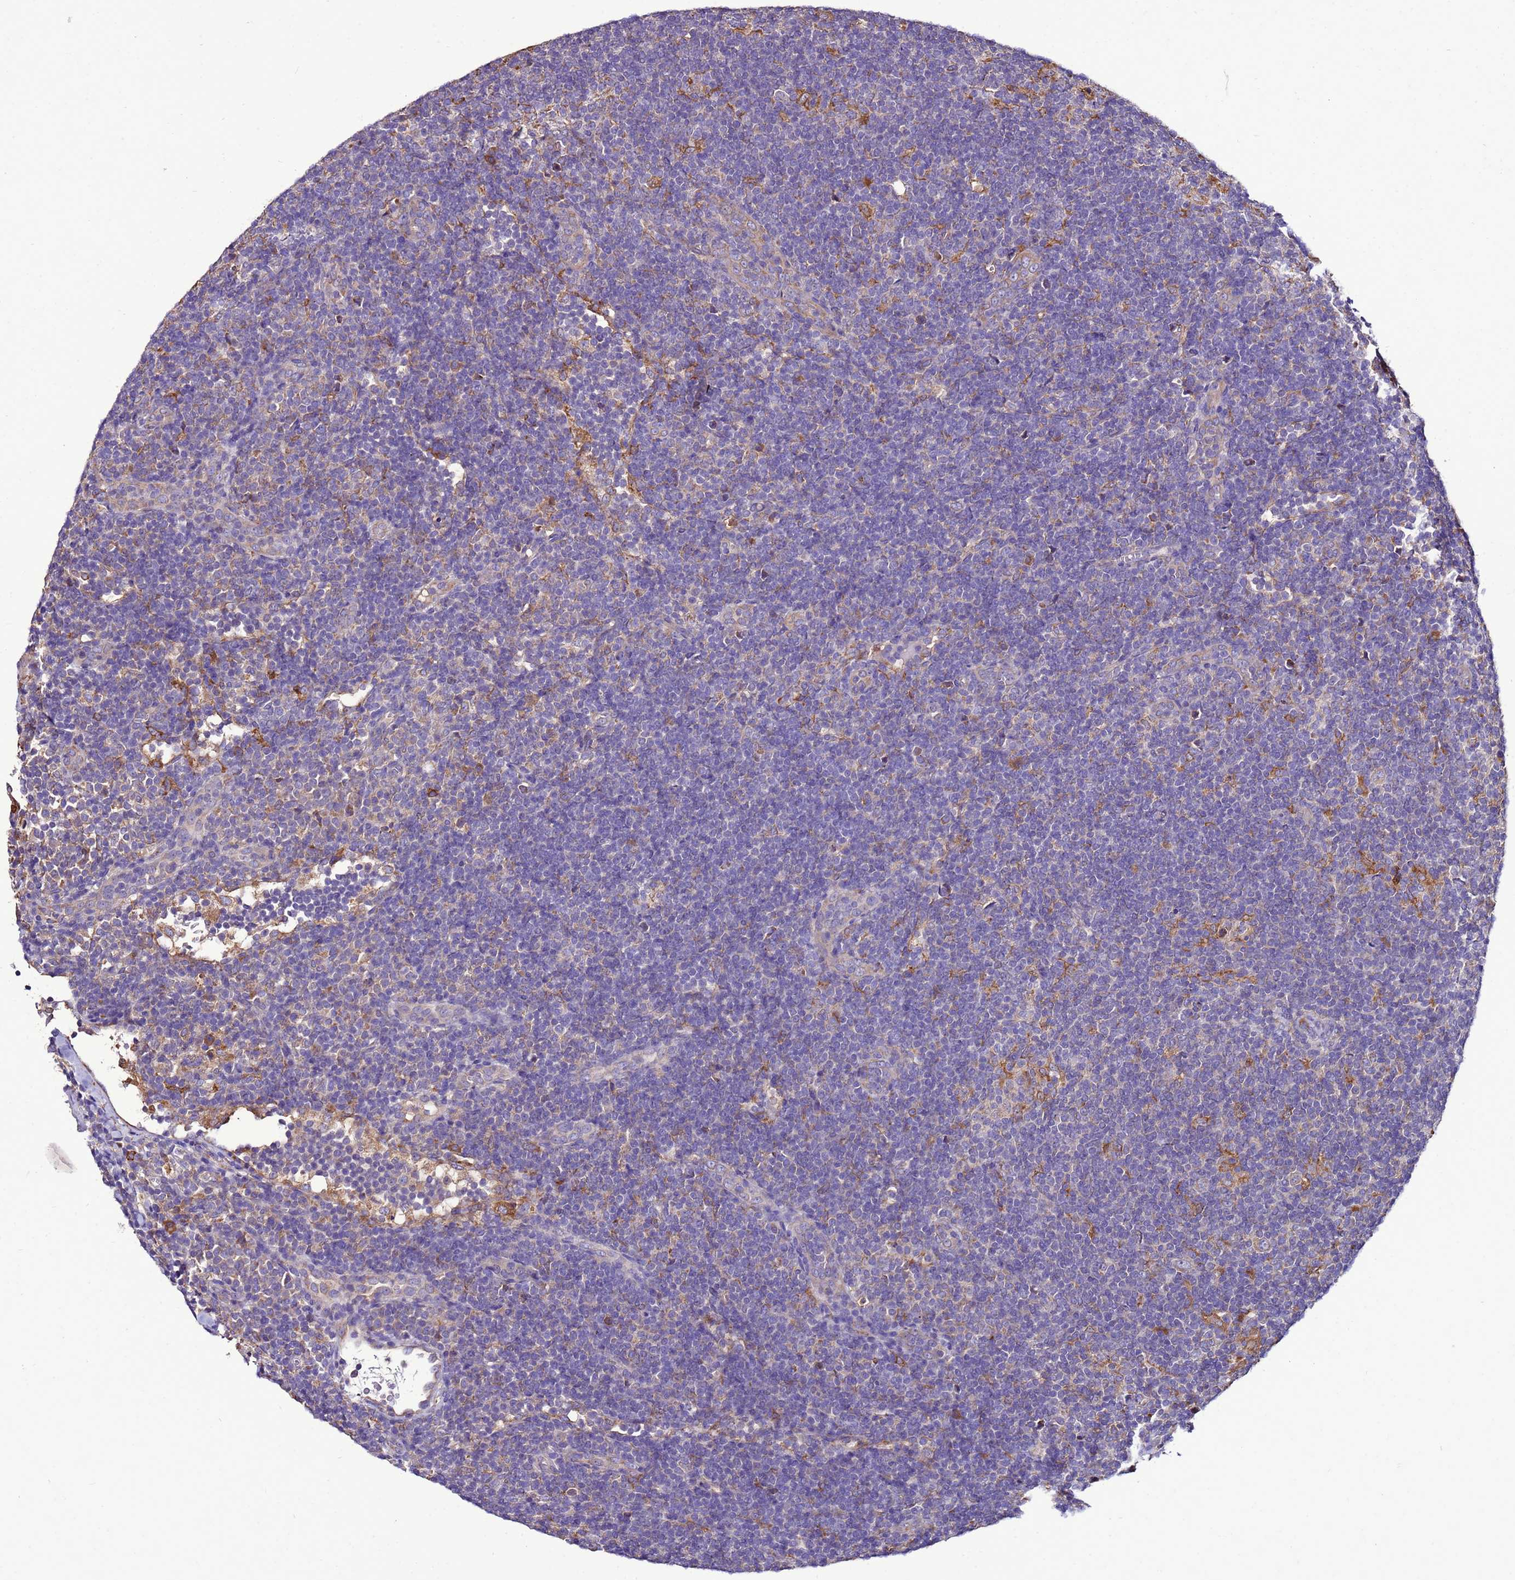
{"staining": {"intensity": "negative", "quantity": "none", "location": "none"}, "tissue": "lymphoma", "cell_type": "Tumor cells", "image_type": "cancer", "snomed": [{"axis": "morphology", "description": "Hodgkin's disease, NOS"}, {"axis": "topography", "description": "Lymph node"}], "caption": "There is no significant positivity in tumor cells of lymphoma. (IHC, brightfield microscopy, high magnification).", "gene": "ANTKMT", "patient": {"sex": "female", "age": 57}}